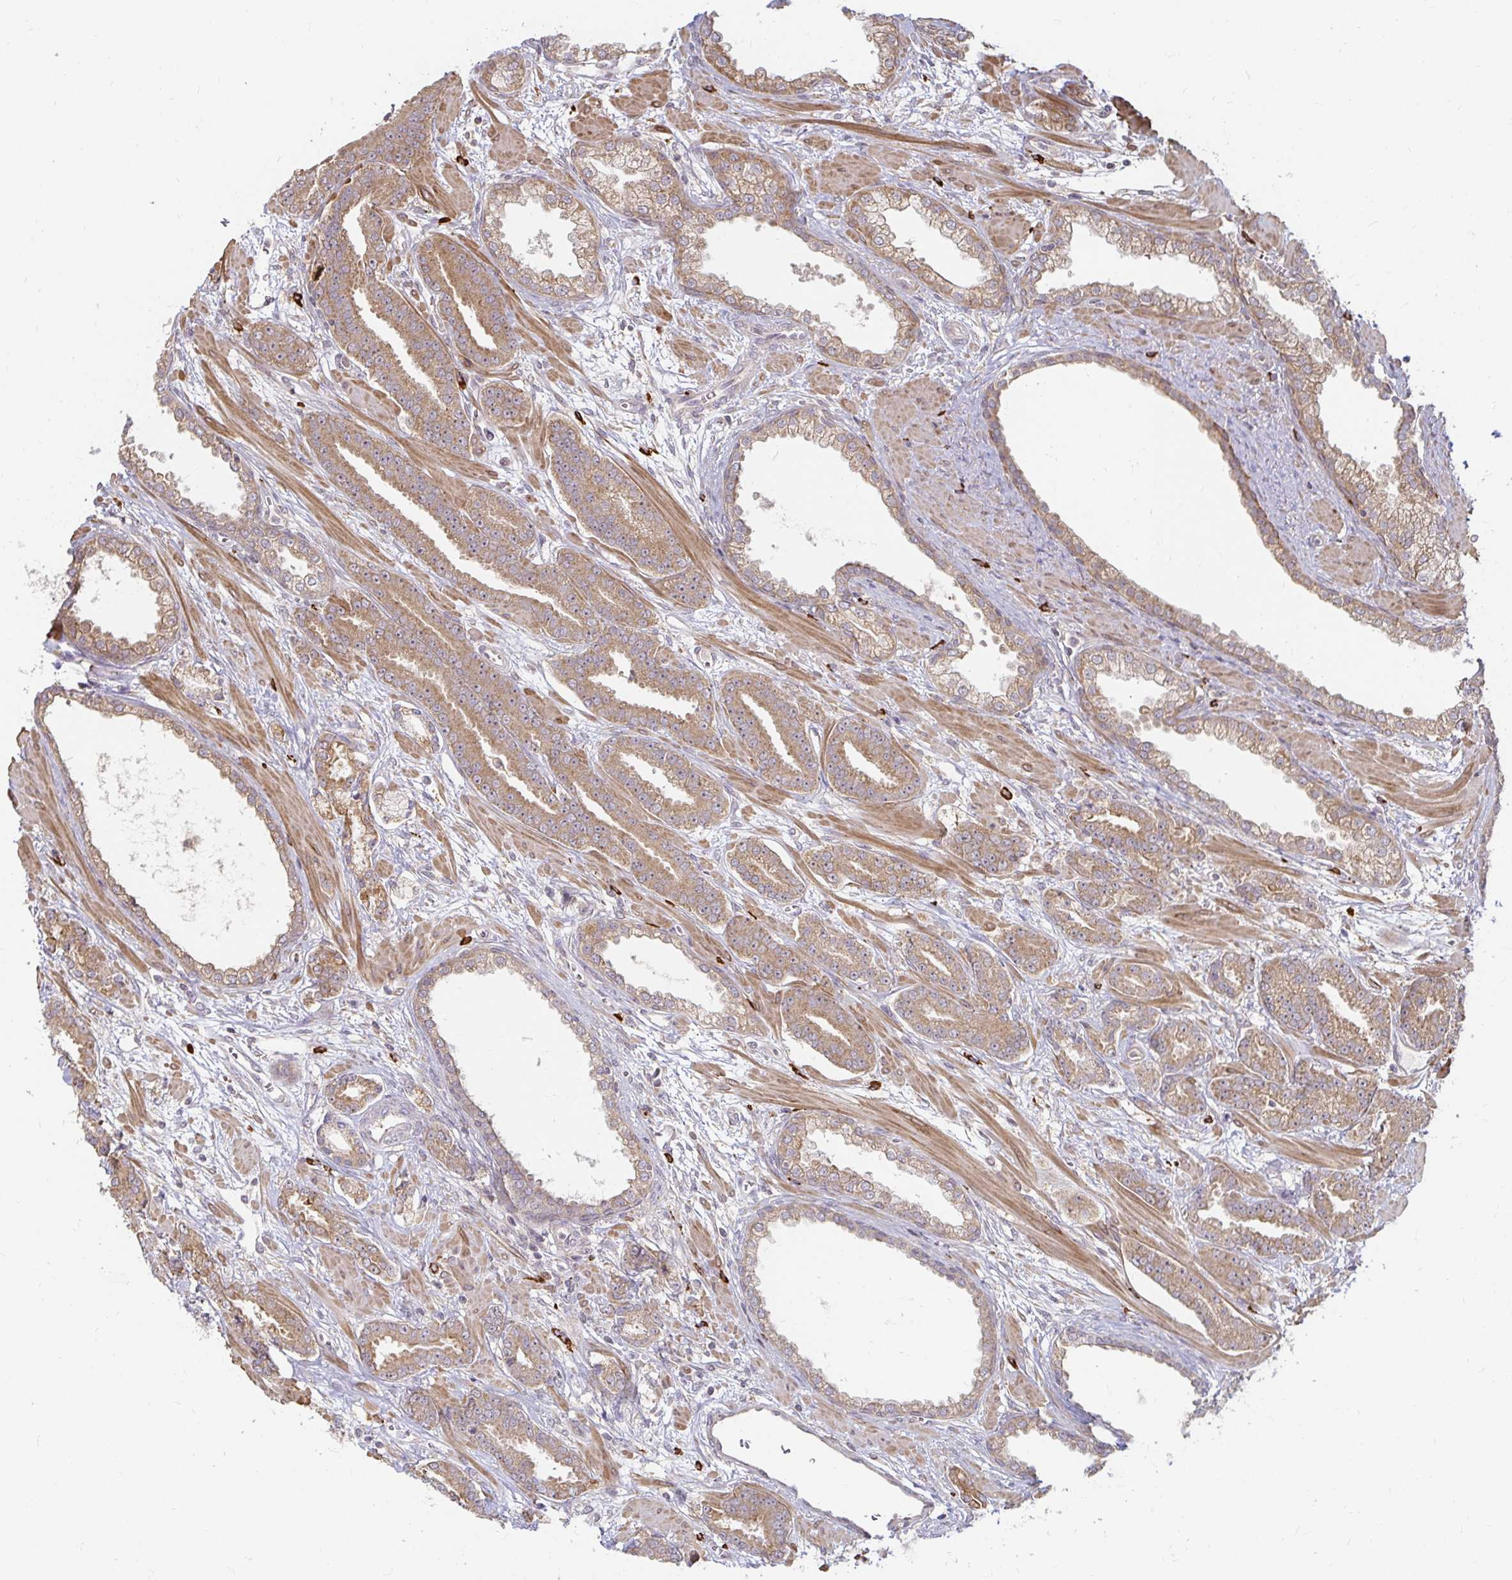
{"staining": {"intensity": "moderate", "quantity": ">75%", "location": "cytoplasmic/membranous"}, "tissue": "prostate cancer", "cell_type": "Tumor cells", "image_type": "cancer", "snomed": [{"axis": "morphology", "description": "Adenocarcinoma, High grade"}, {"axis": "topography", "description": "Prostate"}], "caption": "Approximately >75% of tumor cells in human prostate adenocarcinoma (high-grade) demonstrate moderate cytoplasmic/membranous protein positivity as visualized by brown immunohistochemical staining.", "gene": "CAST", "patient": {"sex": "male", "age": 60}}